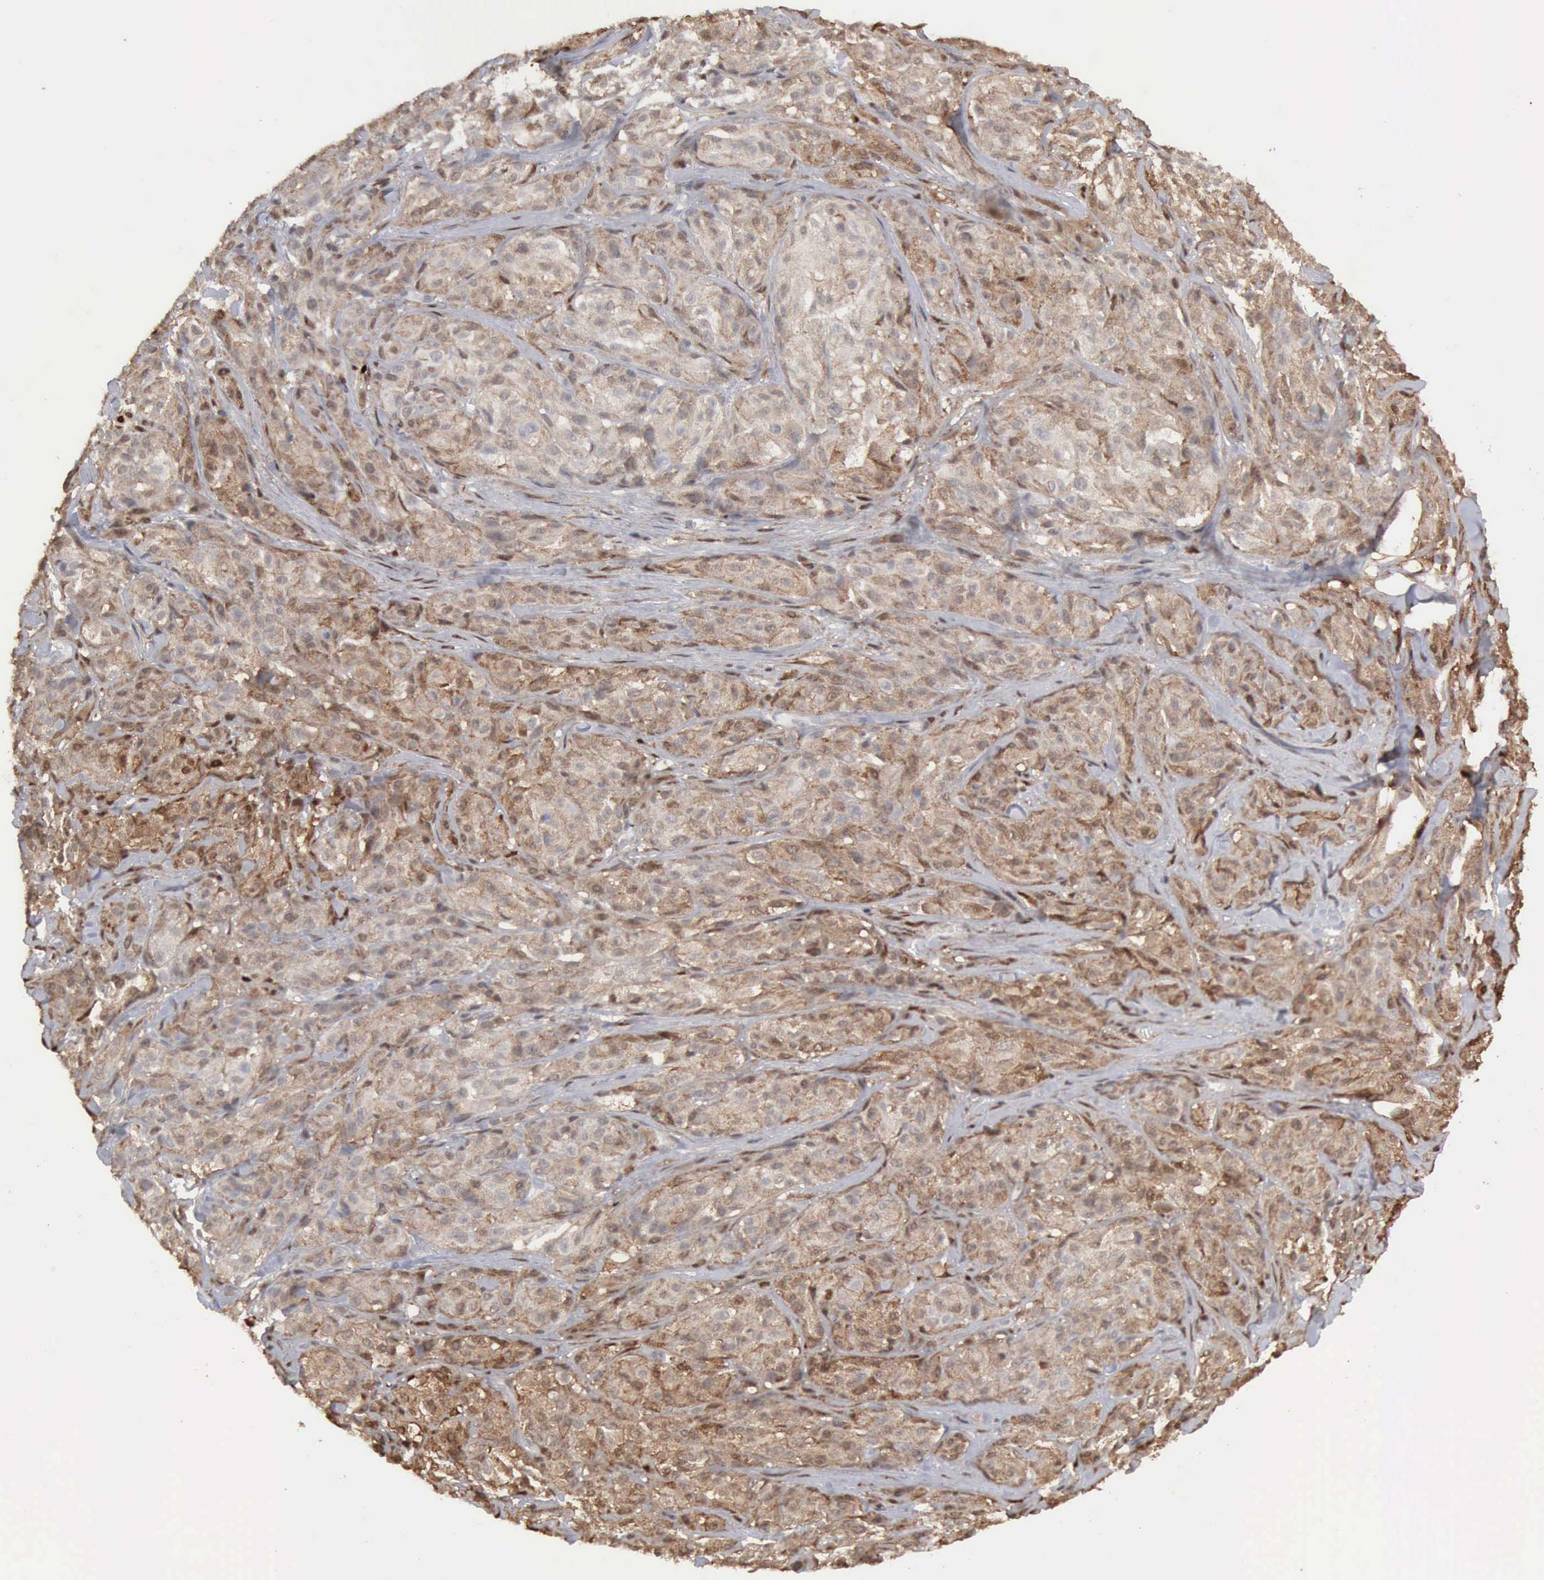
{"staining": {"intensity": "weak", "quantity": "25%-75%", "location": "cytoplasmic/membranous"}, "tissue": "melanoma", "cell_type": "Tumor cells", "image_type": "cancer", "snomed": [{"axis": "morphology", "description": "Malignant melanoma, NOS"}, {"axis": "topography", "description": "Skin"}], "caption": "The micrograph exhibits immunohistochemical staining of malignant melanoma. There is weak cytoplasmic/membranous positivity is appreciated in approximately 25%-75% of tumor cells. The protein is shown in brown color, while the nuclei are stained blue.", "gene": "STAT1", "patient": {"sex": "male", "age": 56}}